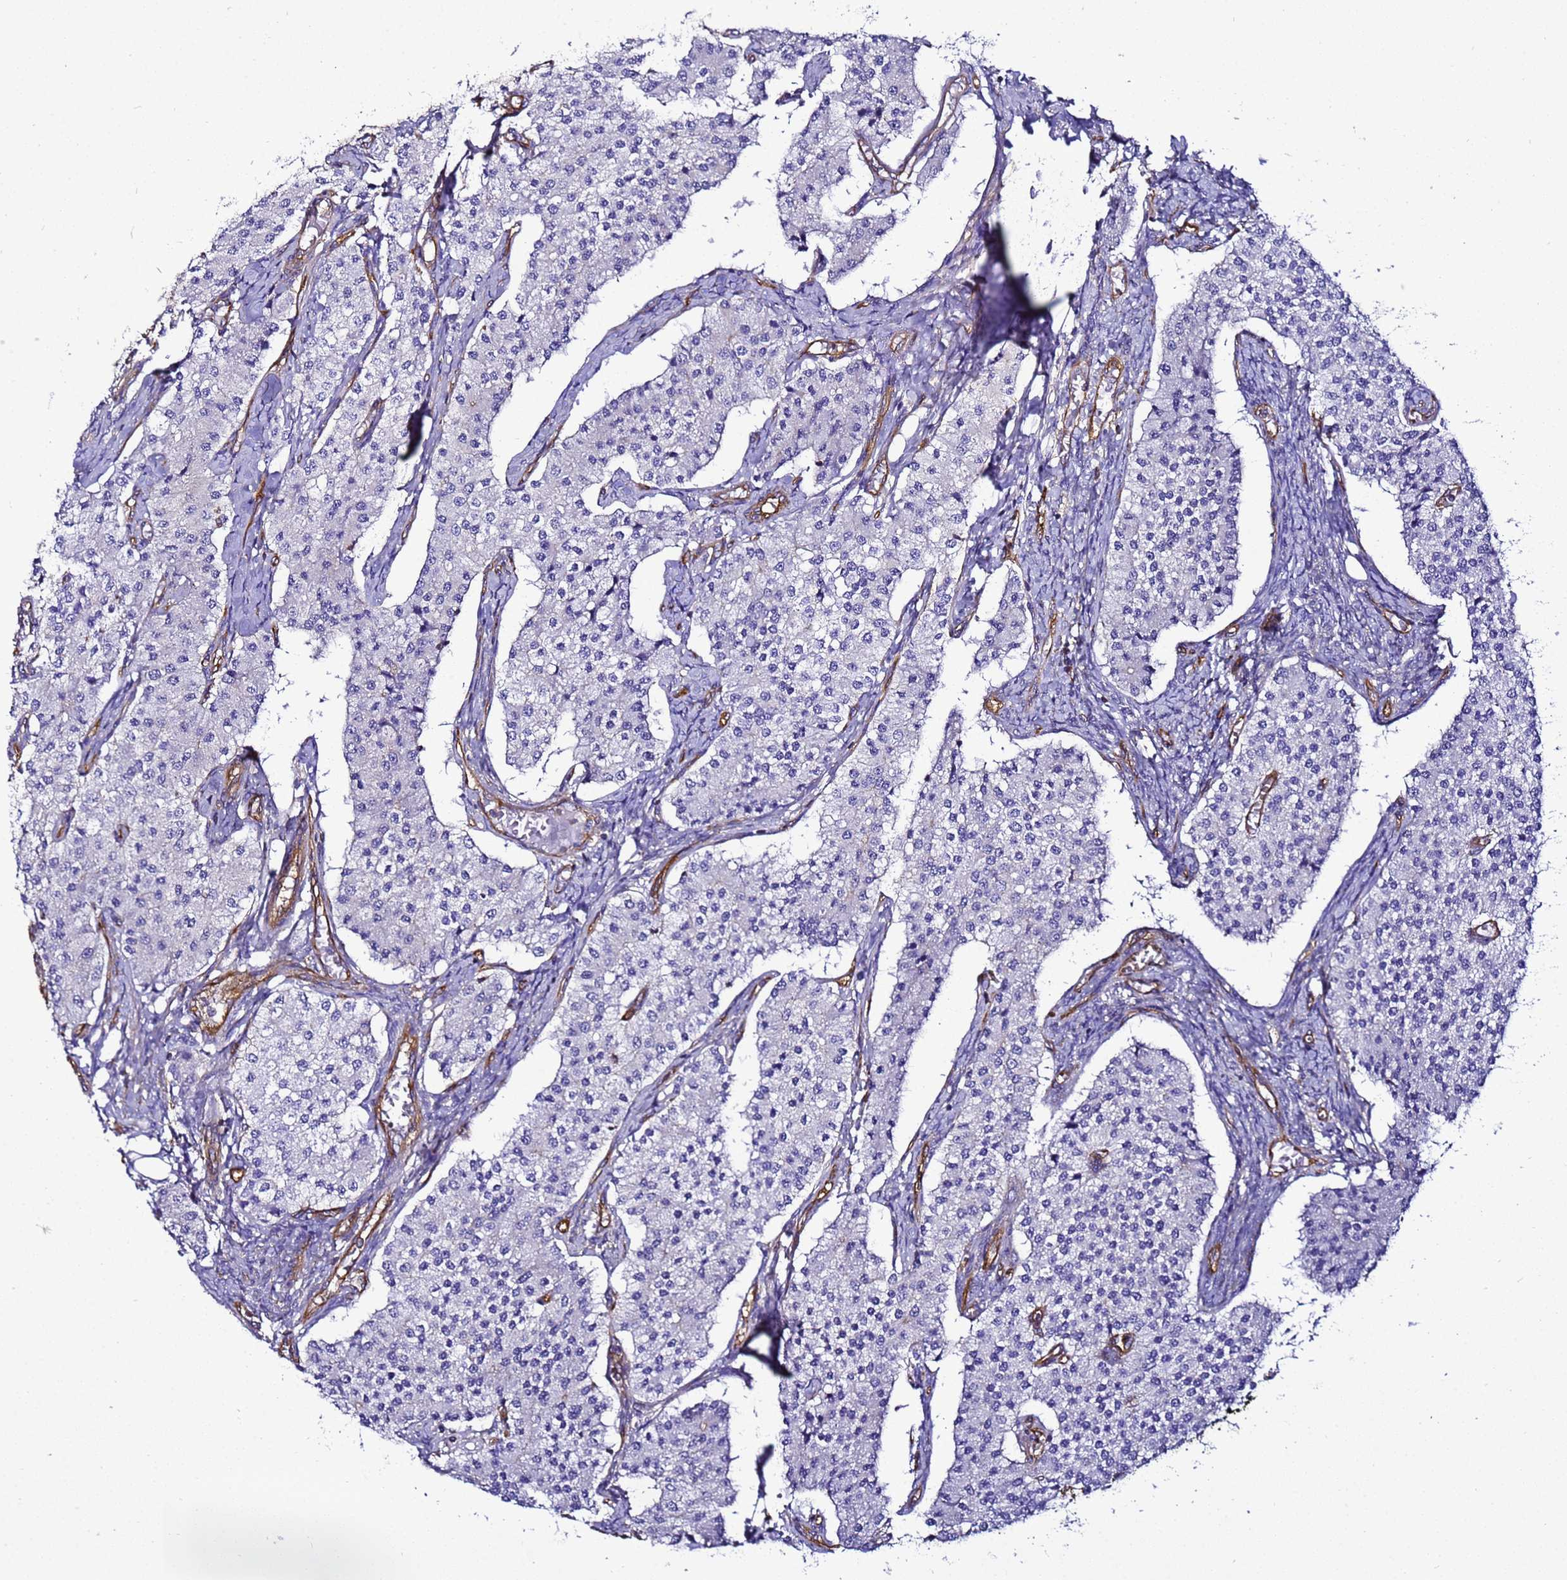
{"staining": {"intensity": "negative", "quantity": "none", "location": "none"}, "tissue": "carcinoid", "cell_type": "Tumor cells", "image_type": "cancer", "snomed": [{"axis": "morphology", "description": "Carcinoid, malignant, NOS"}, {"axis": "topography", "description": "Colon"}], "caption": "Immunohistochemistry (IHC) of carcinoid (malignant) exhibits no staining in tumor cells.", "gene": "MYL12A", "patient": {"sex": "female", "age": 52}}